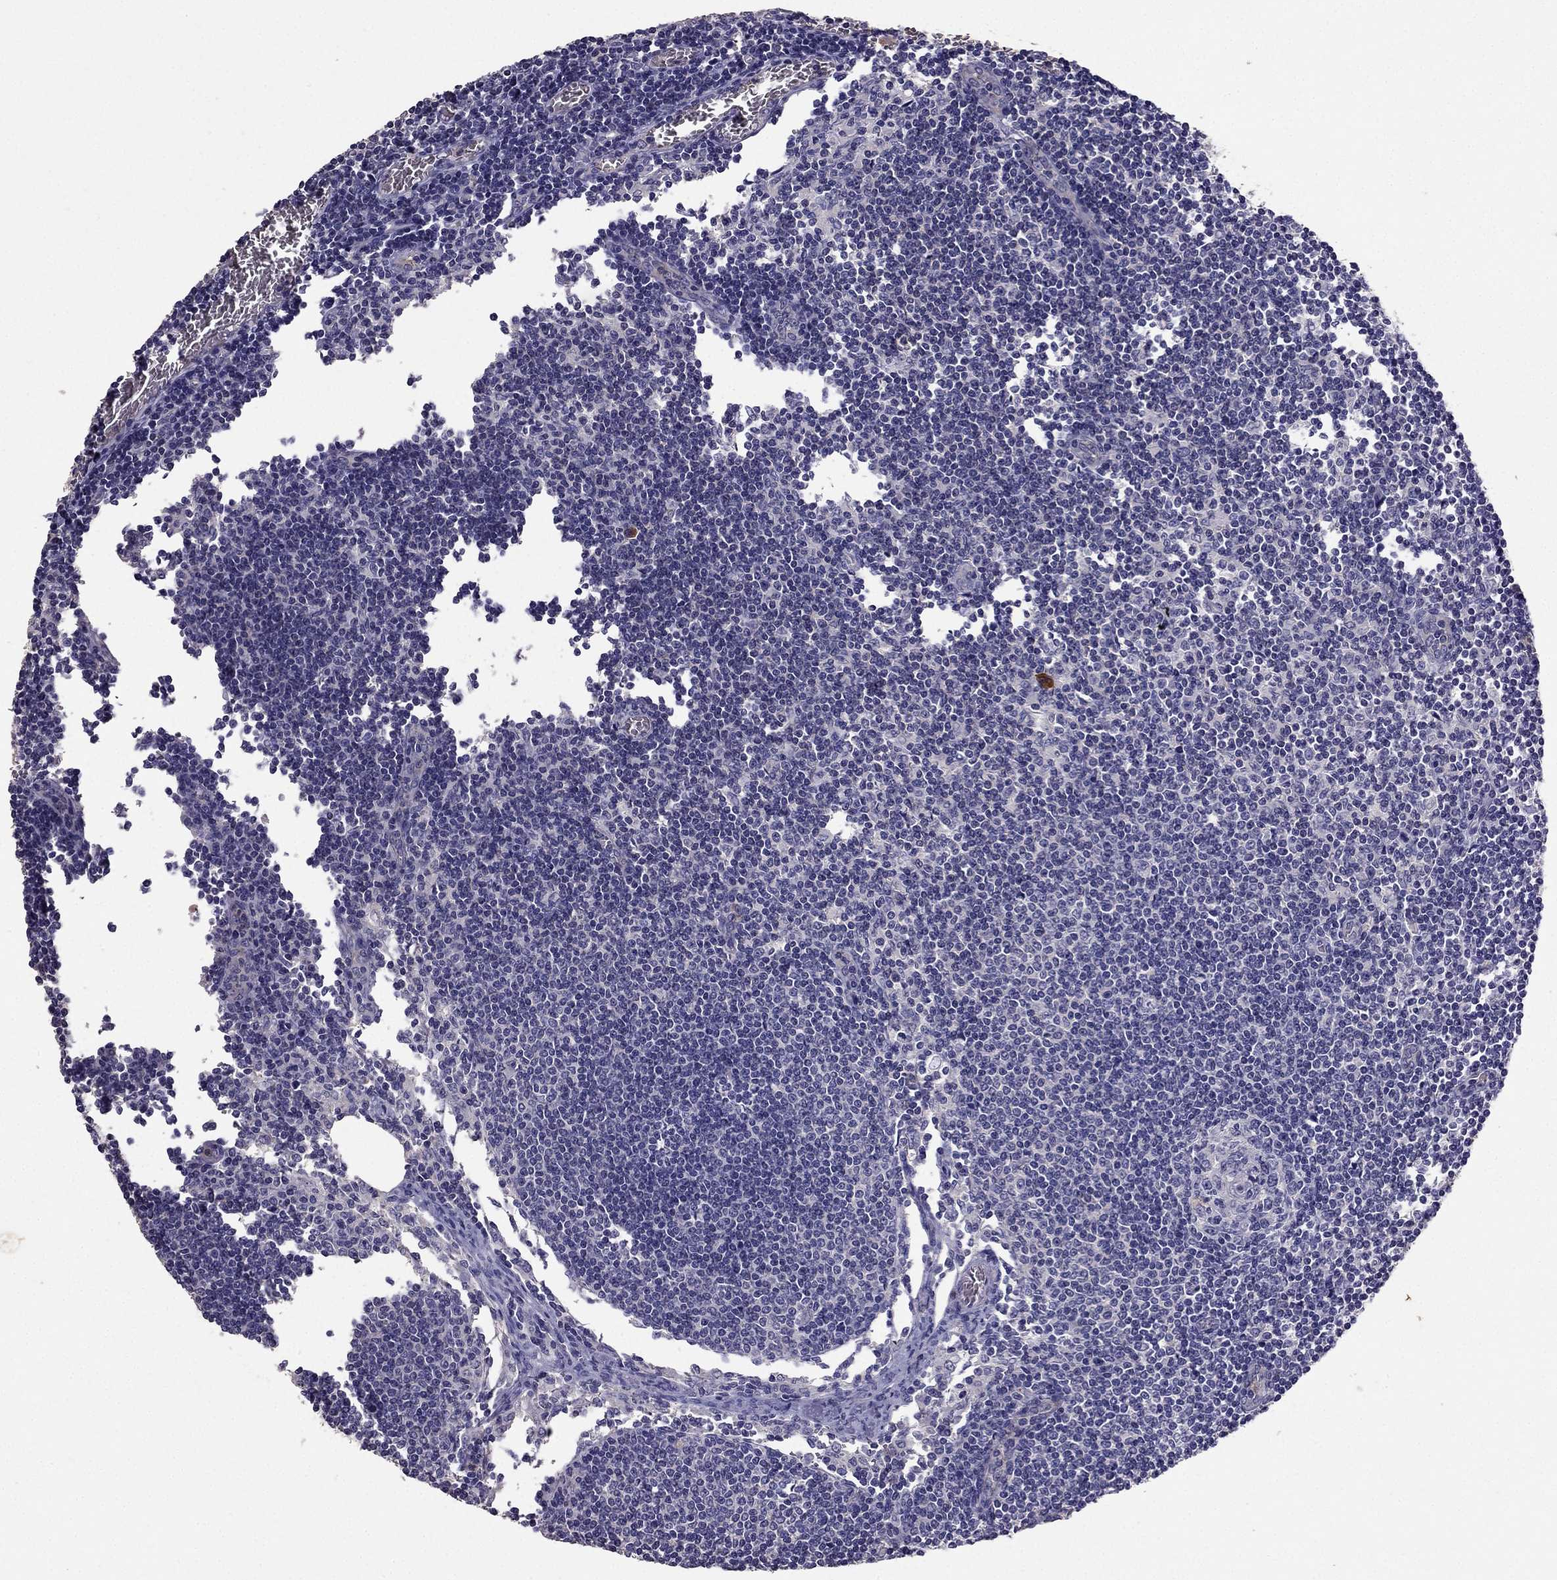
{"staining": {"intensity": "negative", "quantity": "none", "location": "none"}, "tissue": "lymph node", "cell_type": "Germinal center cells", "image_type": "normal", "snomed": [{"axis": "morphology", "description": "Normal tissue, NOS"}, {"axis": "topography", "description": "Lymph node"}], "caption": "IHC micrograph of unremarkable lymph node stained for a protein (brown), which displays no expression in germinal center cells.", "gene": "RFLNB", "patient": {"sex": "male", "age": 59}}